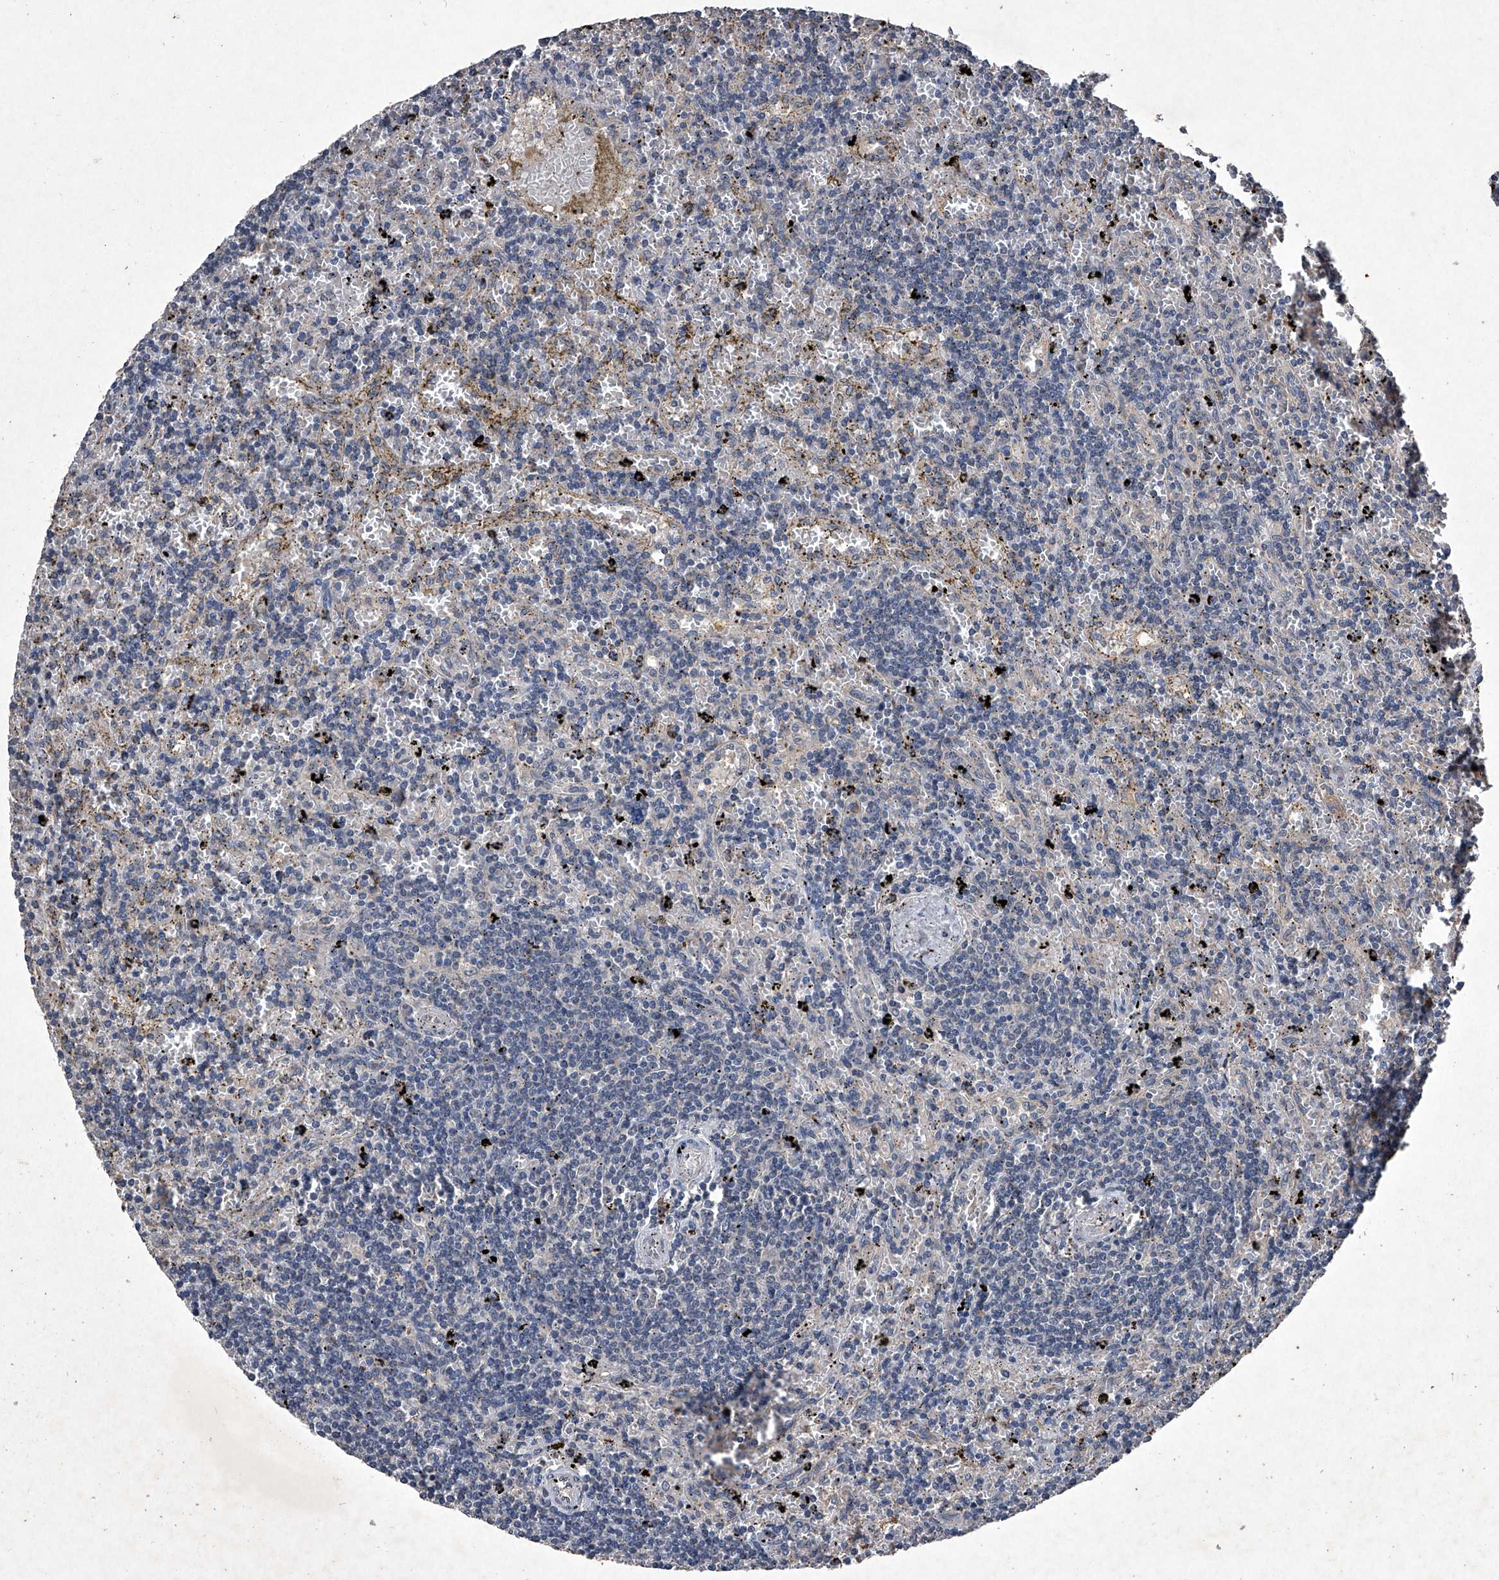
{"staining": {"intensity": "negative", "quantity": "none", "location": "none"}, "tissue": "lymphoma", "cell_type": "Tumor cells", "image_type": "cancer", "snomed": [{"axis": "morphology", "description": "Malignant lymphoma, non-Hodgkin's type, Low grade"}, {"axis": "topography", "description": "Spleen"}], "caption": "The micrograph exhibits no staining of tumor cells in lymphoma. Brightfield microscopy of immunohistochemistry (IHC) stained with DAB (brown) and hematoxylin (blue), captured at high magnification.", "gene": "MAPKAP1", "patient": {"sex": "male", "age": 76}}